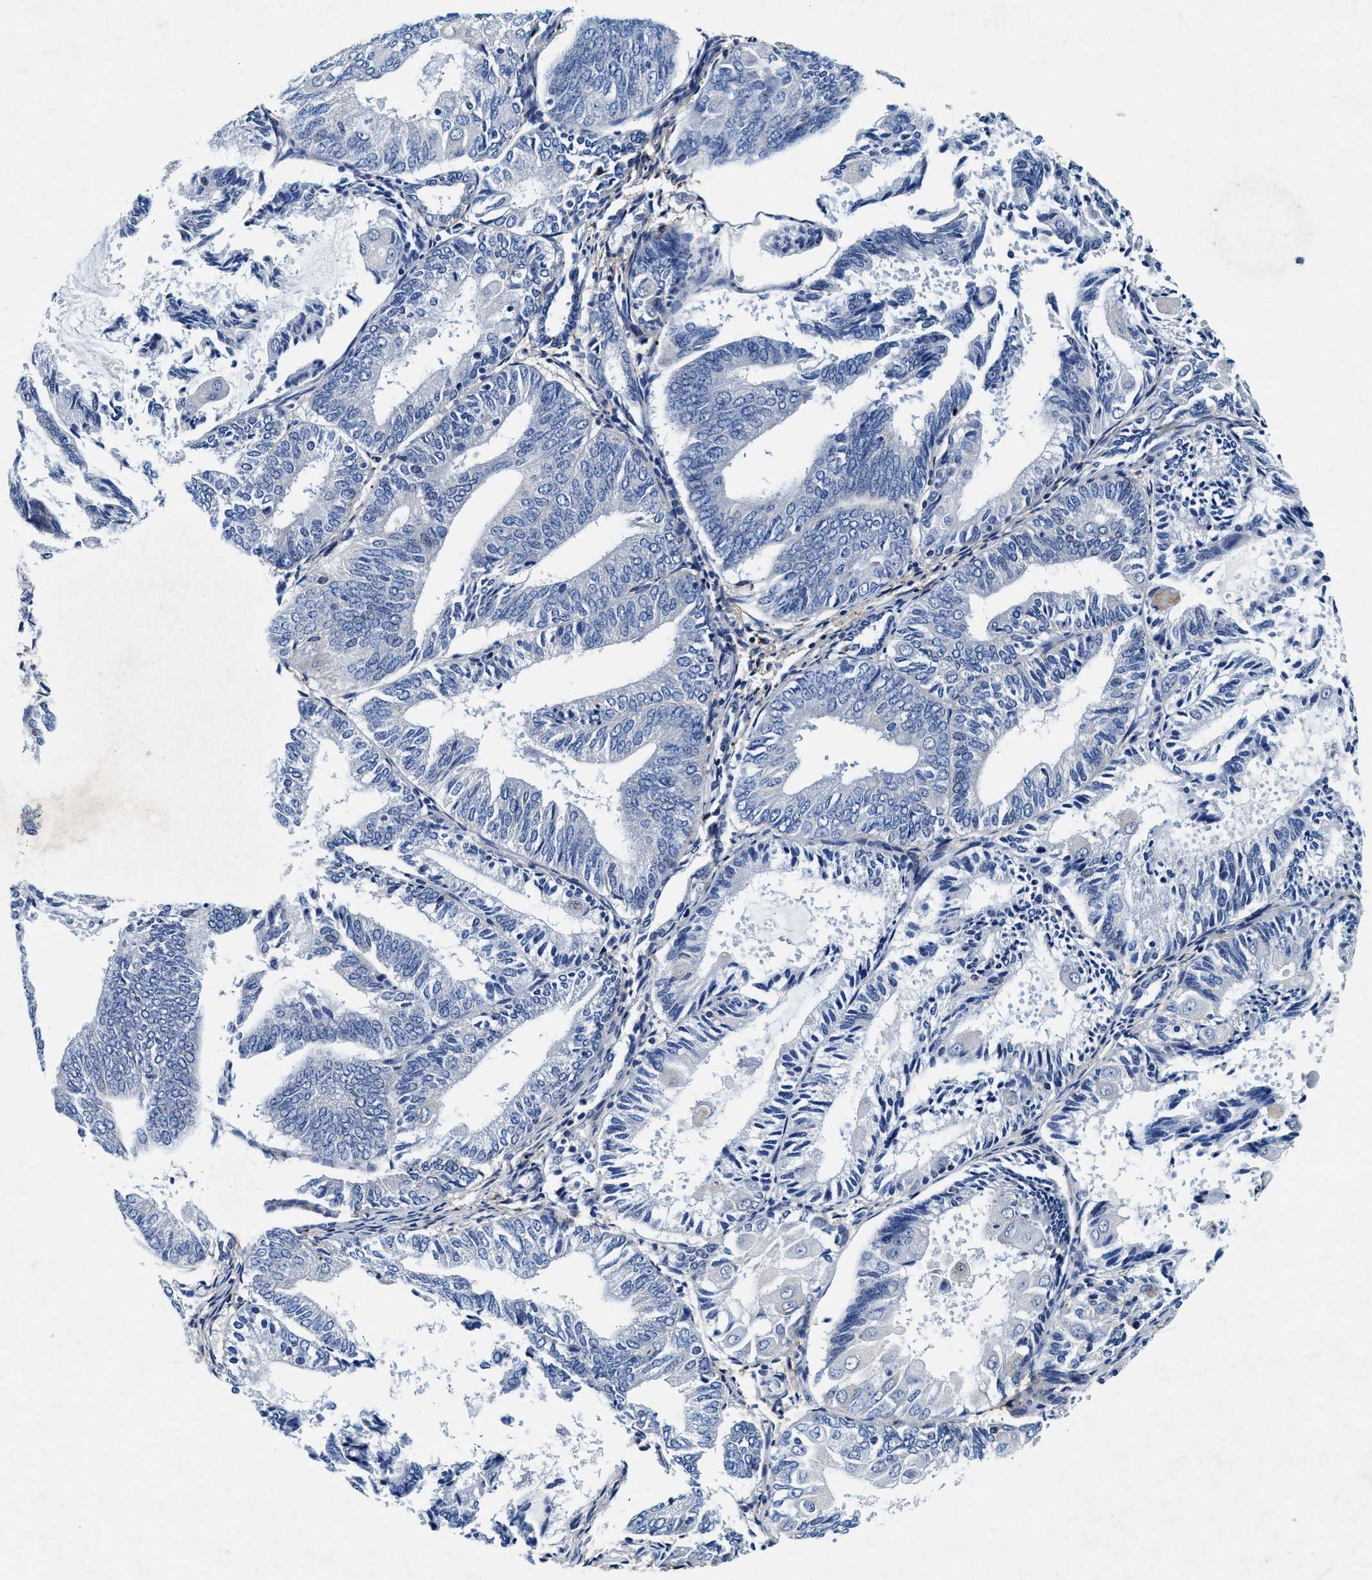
{"staining": {"intensity": "negative", "quantity": "none", "location": "none"}, "tissue": "endometrial cancer", "cell_type": "Tumor cells", "image_type": "cancer", "snomed": [{"axis": "morphology", "description": "Adenocarcinoma, NOS"}, {"axis": "topography", "description": "Endometrium"}], "caption": "Tumor cells are negative for brown protein staining in adenocarcinoma (endometrial). (DAB immunohistochemistry with hematoxylin counter stain).", "gene": "SLC8A1", "patient": {"sex": "female", "age": 81}}